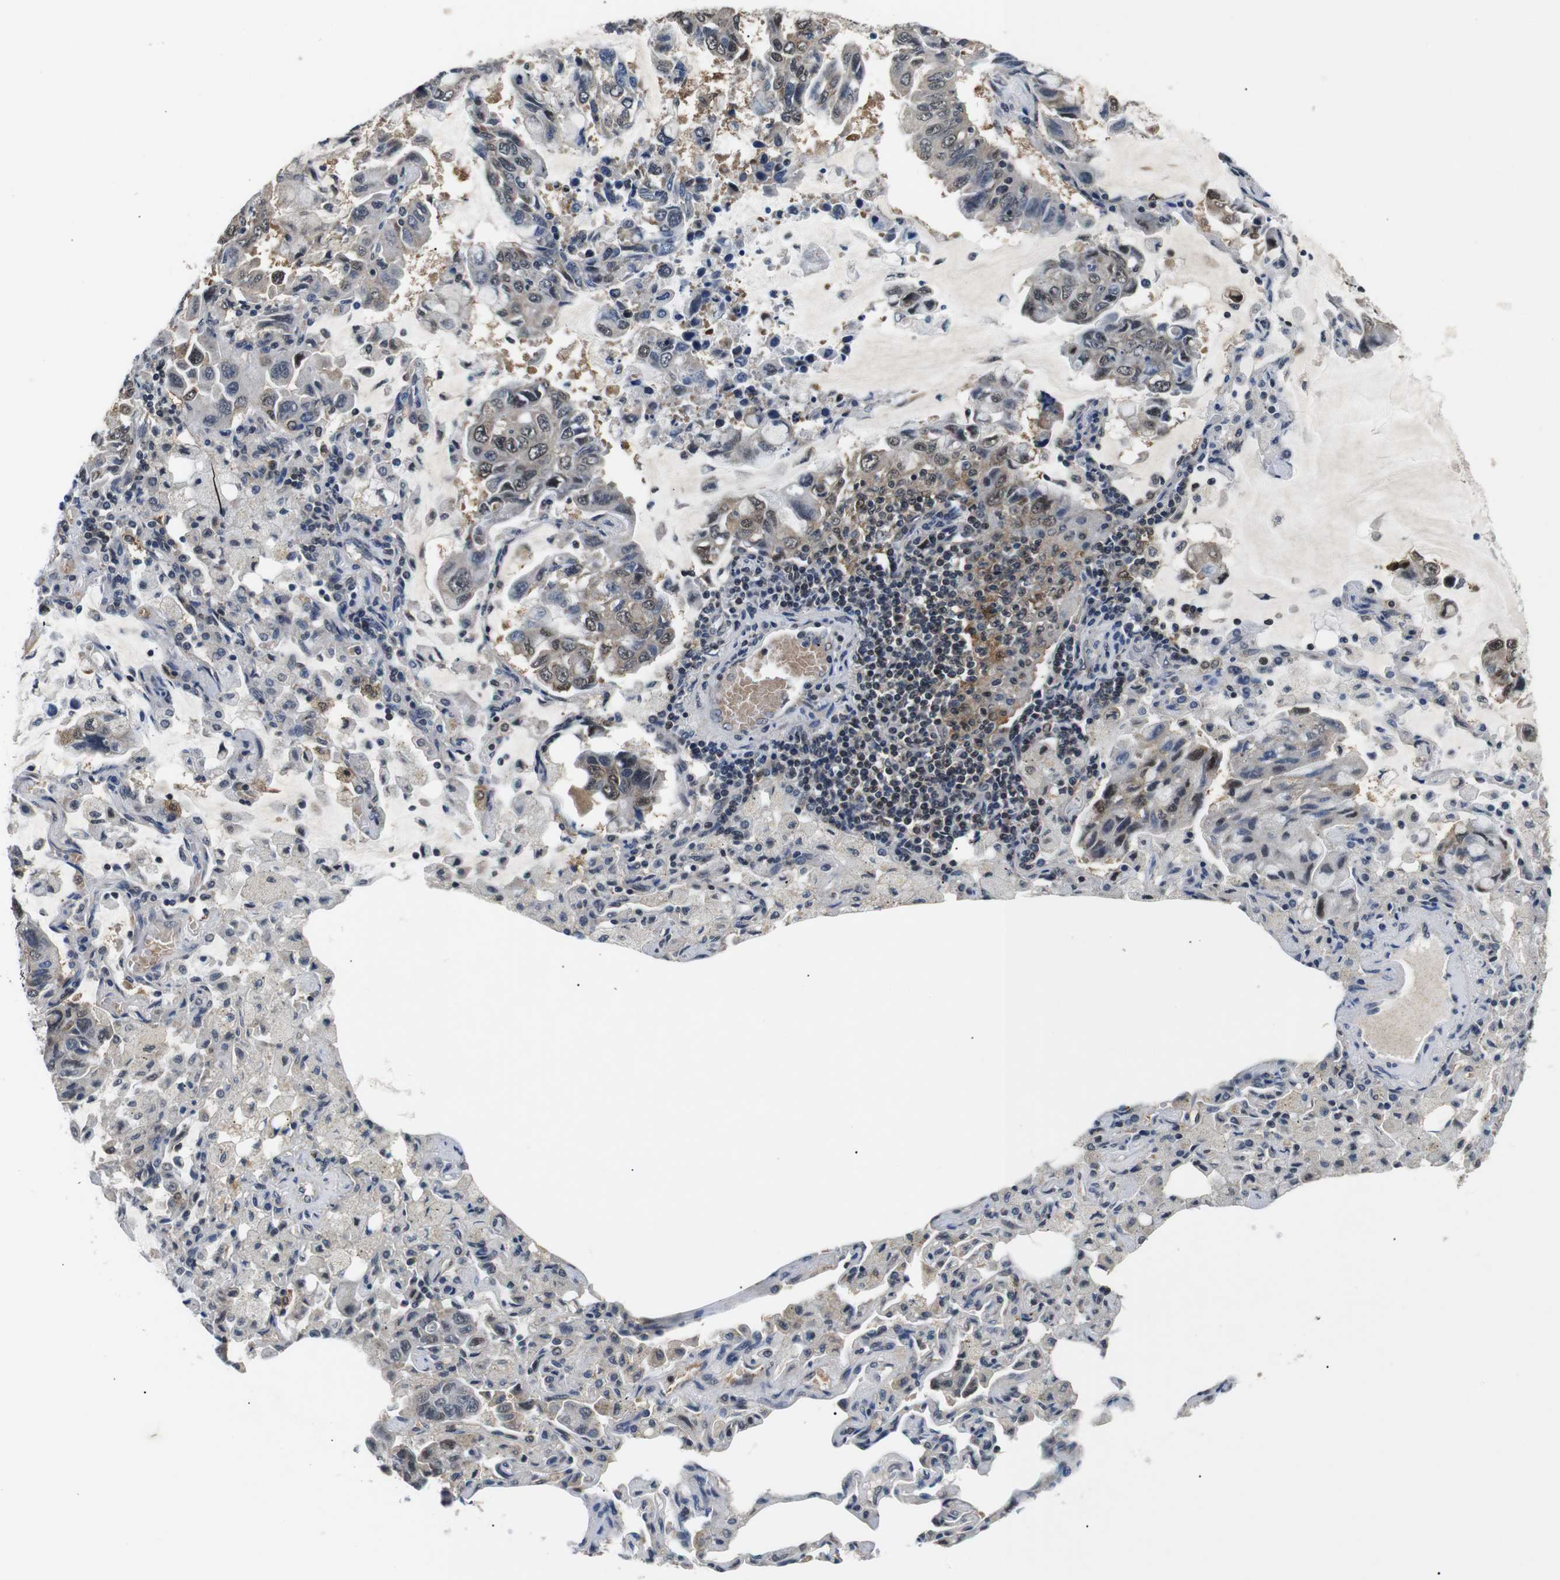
{"staining": {"intensity": "weak", "quantity": ">75%", "location": "cytoplasmic/membranous,nuclear"}, "tissue": "lung cancer", "cell_type": "Tumor cells", "image_type": "cancer", "snomed": [{"axis": "morphology", "description": "Adenocarcinoma, NOS"}, {"axis": "topography", "description": "Lung"}], "caption": "A brown stain labels weak cytoplasmic/membranous and nuclear staining of a protein in adenocarcinoma (lung) tumor cells.", "gene": "SKP1", "patient": {"sex": "male", "age": 64}}